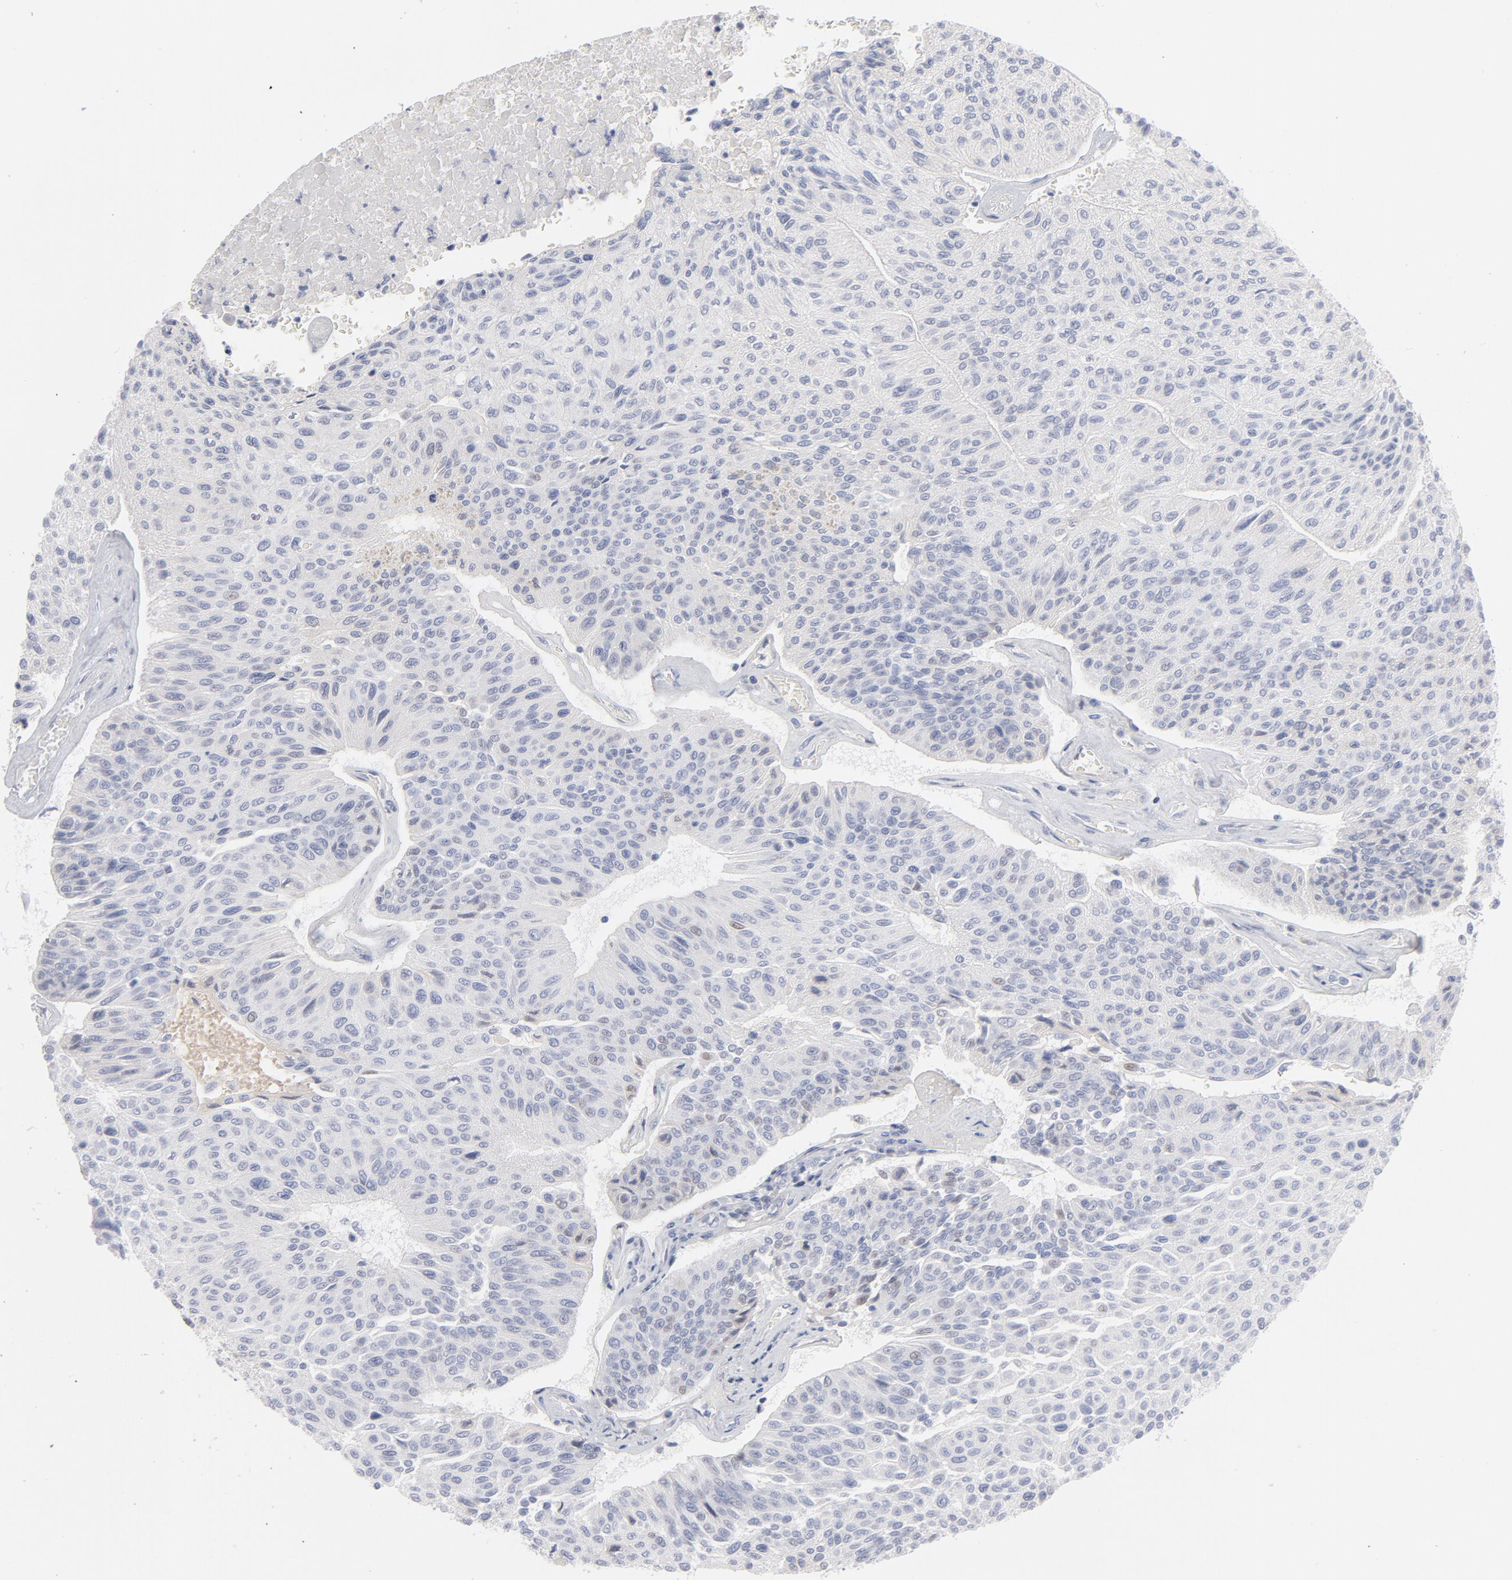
{"staining": {"intensity": "weak", "quantity": "<25%", "location": "nuclear"}, "tissue": "urothelial cancer", "cell_type": "Tumor cells", "image_type": "cancer", "snomed": [{"axis": "morphology", "description": "Urothelial carcinoma, High grade"}, {"axis": "topography", "description": "Urinary bladder"}], "caption": "DAB immunohistochemical staining of human urothelial cancer shows no significant expression in tumor cells.", "gene": "MCM7", "patient": {"sex": "male", "age": 66}}